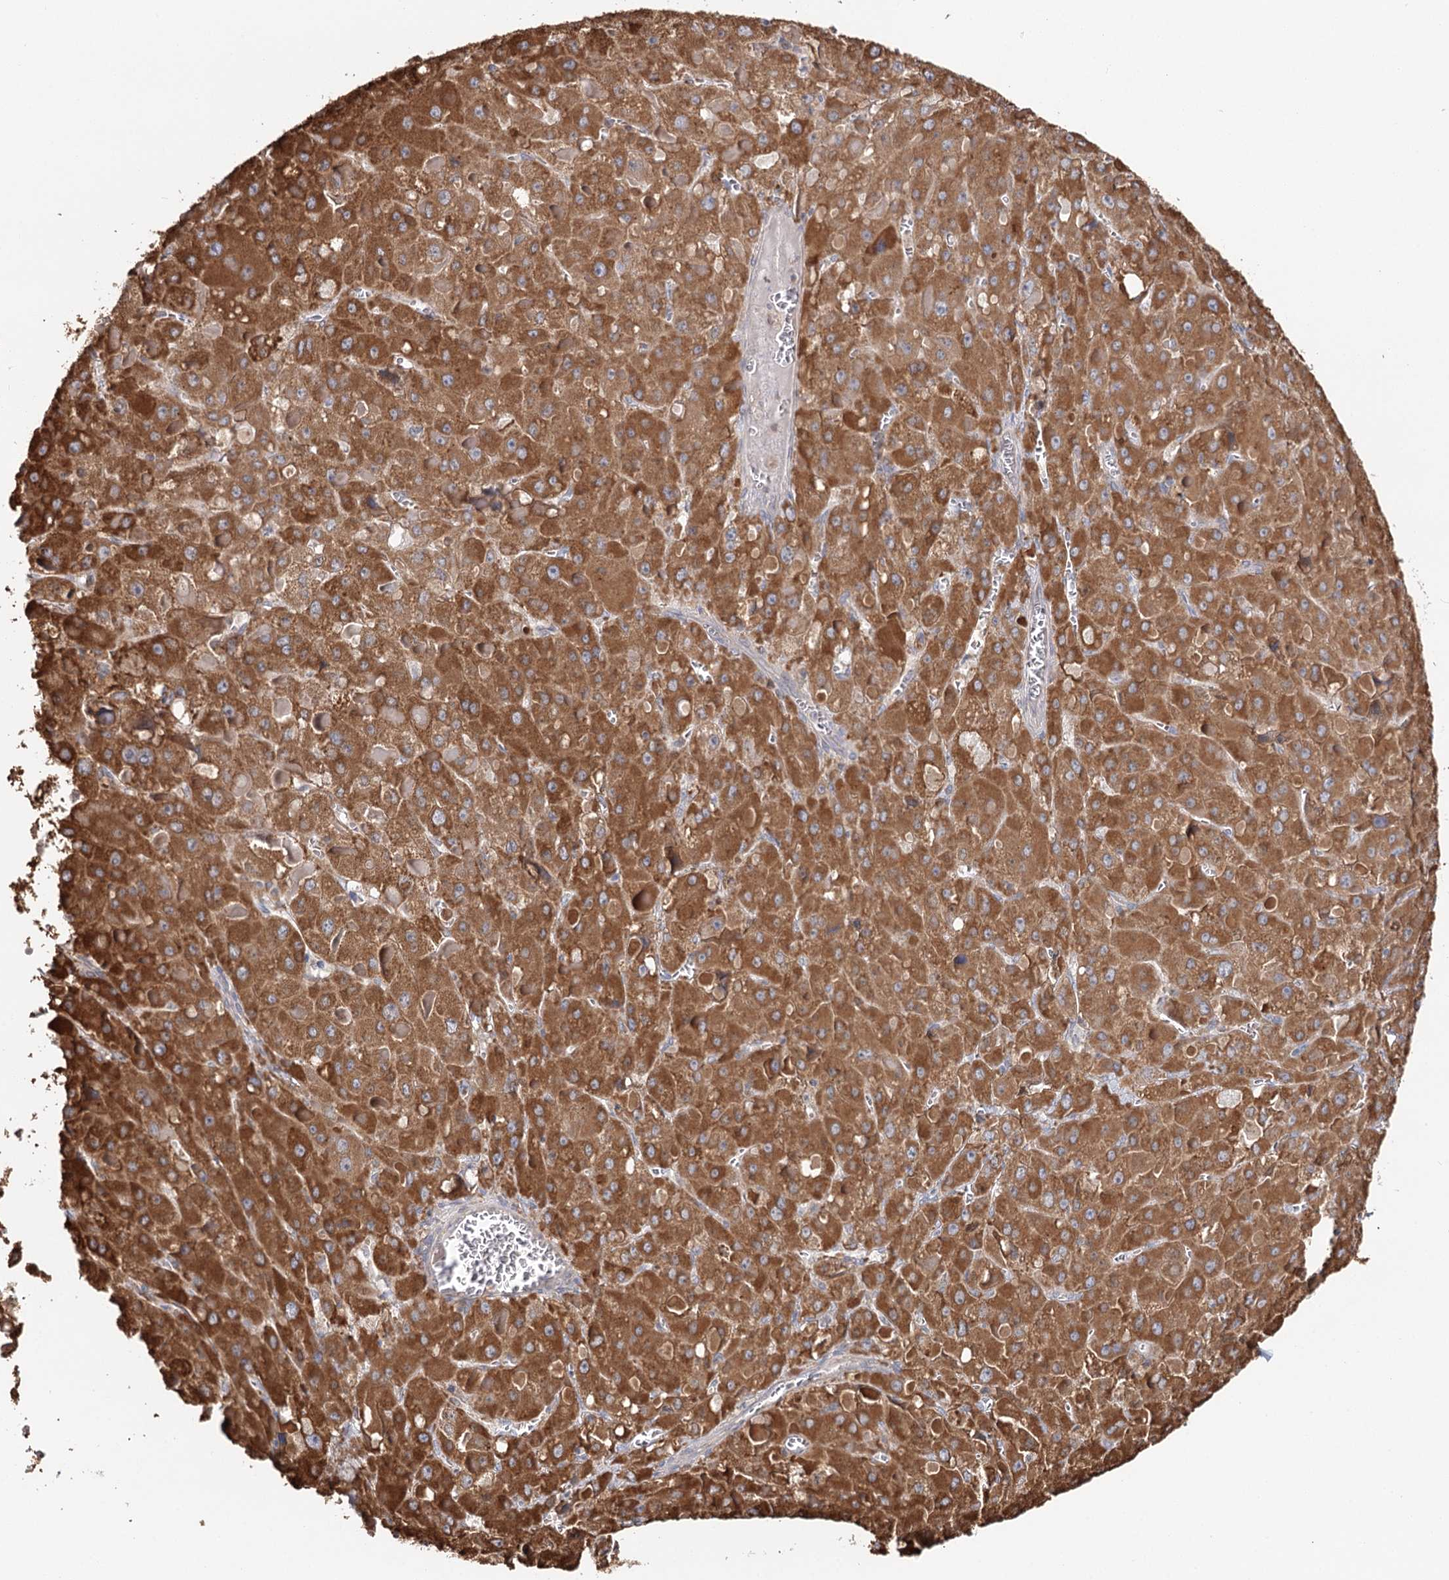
{"staining": {"intensity": "strong", "quantity": ">75%", "location": "cytoplasmic/membranous"}, "tissue": "liver cancer", "cell_type": "Tumor cells", "image_type": "cancer", "snomed": [{"axis": "morphology", "description": "Carcinoma, Hepatocellular, NOS"}, {"axis": "topography", "description": "Liver"}], "caption": "Immunohistochemistry (IHC) histopathology image of neoplastic tissue: human hepatocellular carcinoma (liver) stained using immunohistochemistry exhibits high levels of strong protein expression localized specifically in the cytoplasmic/membranous of tumor cells, appearing as a cytoplasmic/membranous brown color.", "gene": "VEGFA", "patient": {"sex": "female", "age": 73}}